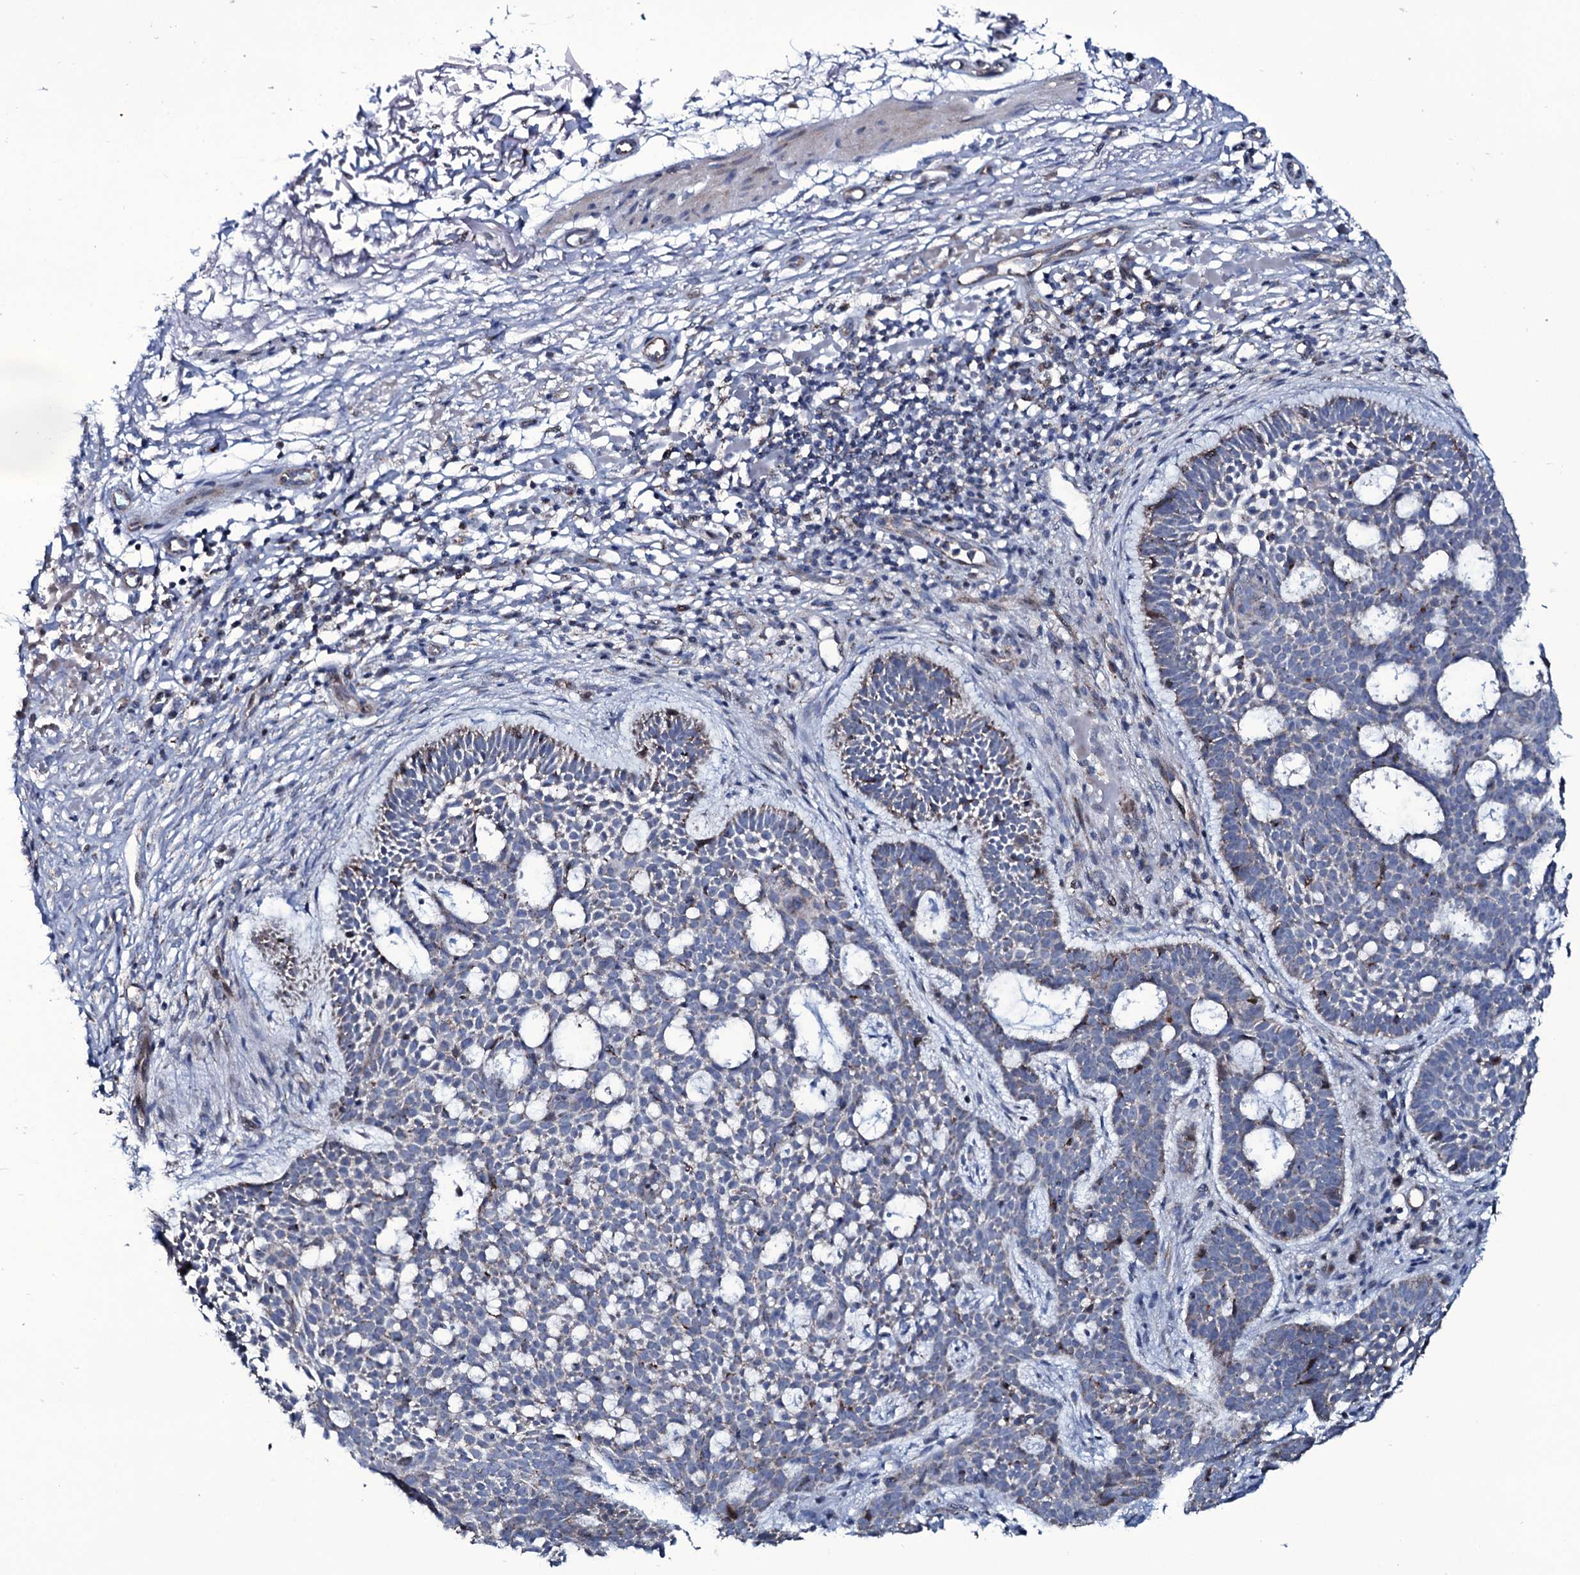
{"staining": {"intensity": "negative", "quantity": "none", "location": "none"}, "tissue": "skin cancer", "cell_type": "Tumor cells", "image_type": "cancer", "snomed": [{"axis": "morphology", "description": "Basal cell carcinoma"}, {"axis": "topography", "description": "Skin"}], "caption": "Protein analysis of skin cancer (basal cell carcinoma) exhibits no significant expression in tumor cells.", "gene": "WIPF3", "patient": {"sex": "male", "age": 85}}